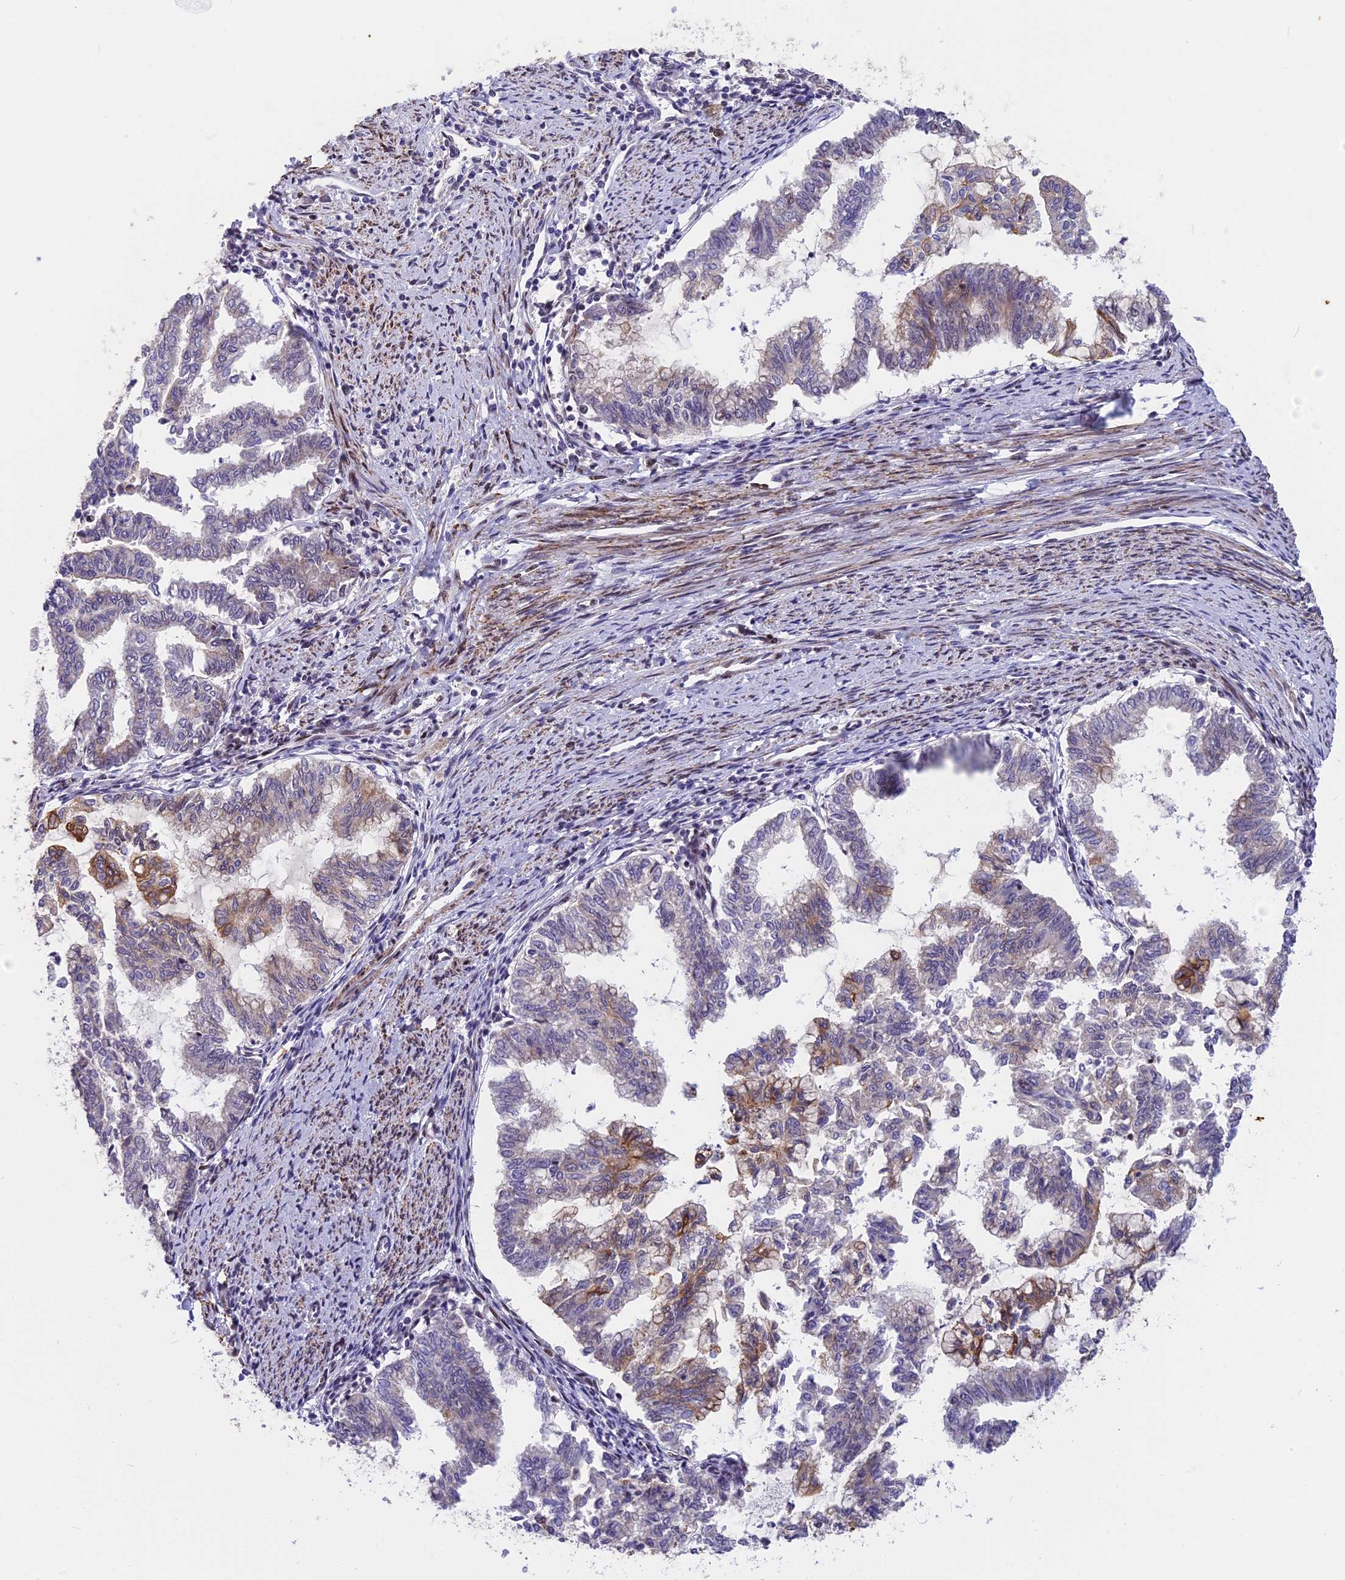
{"staining": {"intensity": "moderate", "quantity": "<25%", "location": "cytoplasmic/membranous"}, "tissue": "endometrial cancer", "cell_type": "Tumor cells", "image_type": "cancer", "snomed": [{"axis": "morphology", "description": "Adenocarcinoma, NOS"}, {"axis": "topography", "description": "Endometrium"}], "caption": "Human endometrial adenocarcinoma stained for a protein (brown) displays moderate cytoplasmic/membranous positive staining in about <25% of tumor cells.", "gene": "ANKRD34B", "patient": {"sex": "female", "age": 79}}